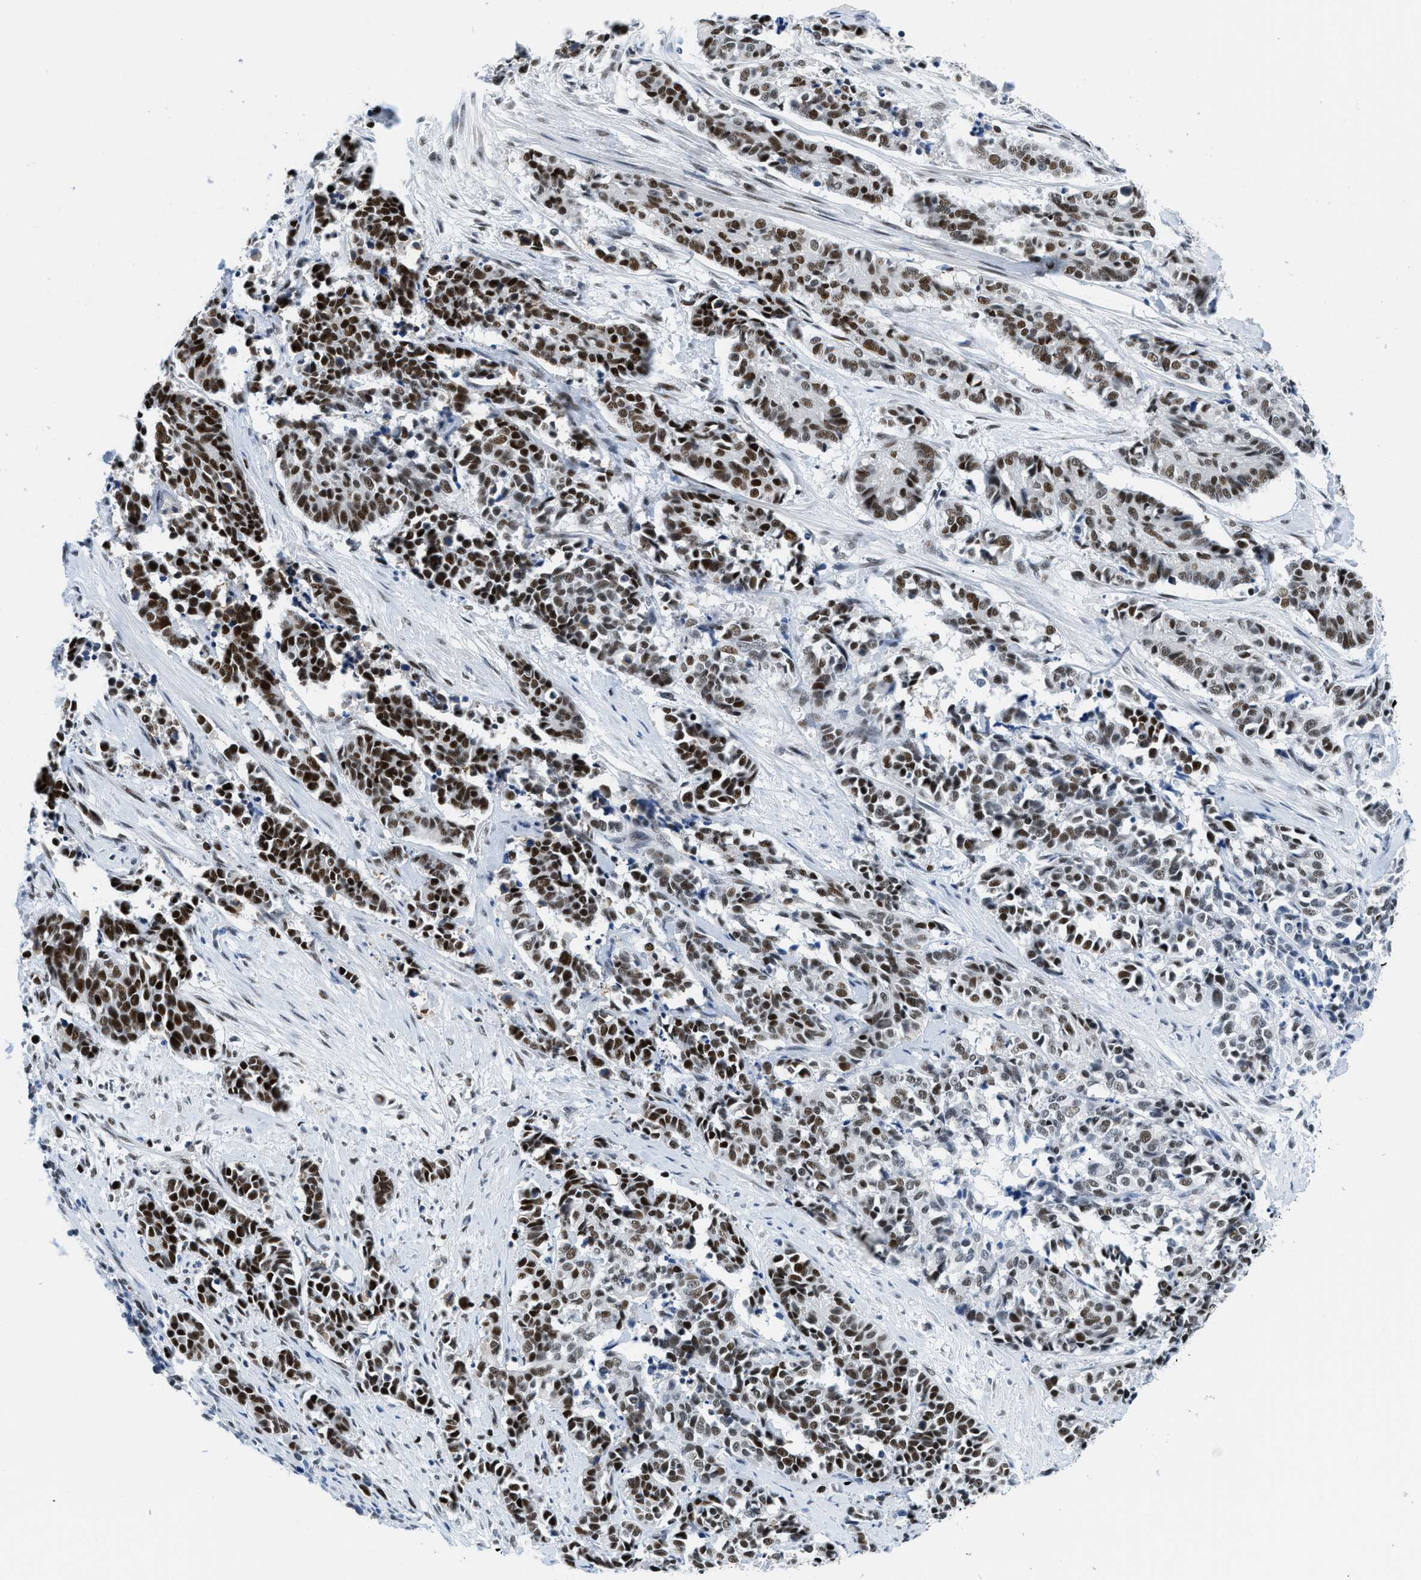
{"staining": {"intensity": "strong", "quantity": ">75%", "location": "nuclear"}, "tissue": "cervical cancer", "cell_type": "Tumor cells", "image_type": "cancer", "snomed": [{"axis": "morphology", "description": "Squamous cell carcinoma, NOS"}, {"axis": "topography", "description": "Cervix"}], "caption": "Protein analysis of cervical cancer tissue displays strong nuclear positivity in about >75% of tumor cells.", "gene": "SMARCAD1", "patient": {"sex": "female", "age": 35}}